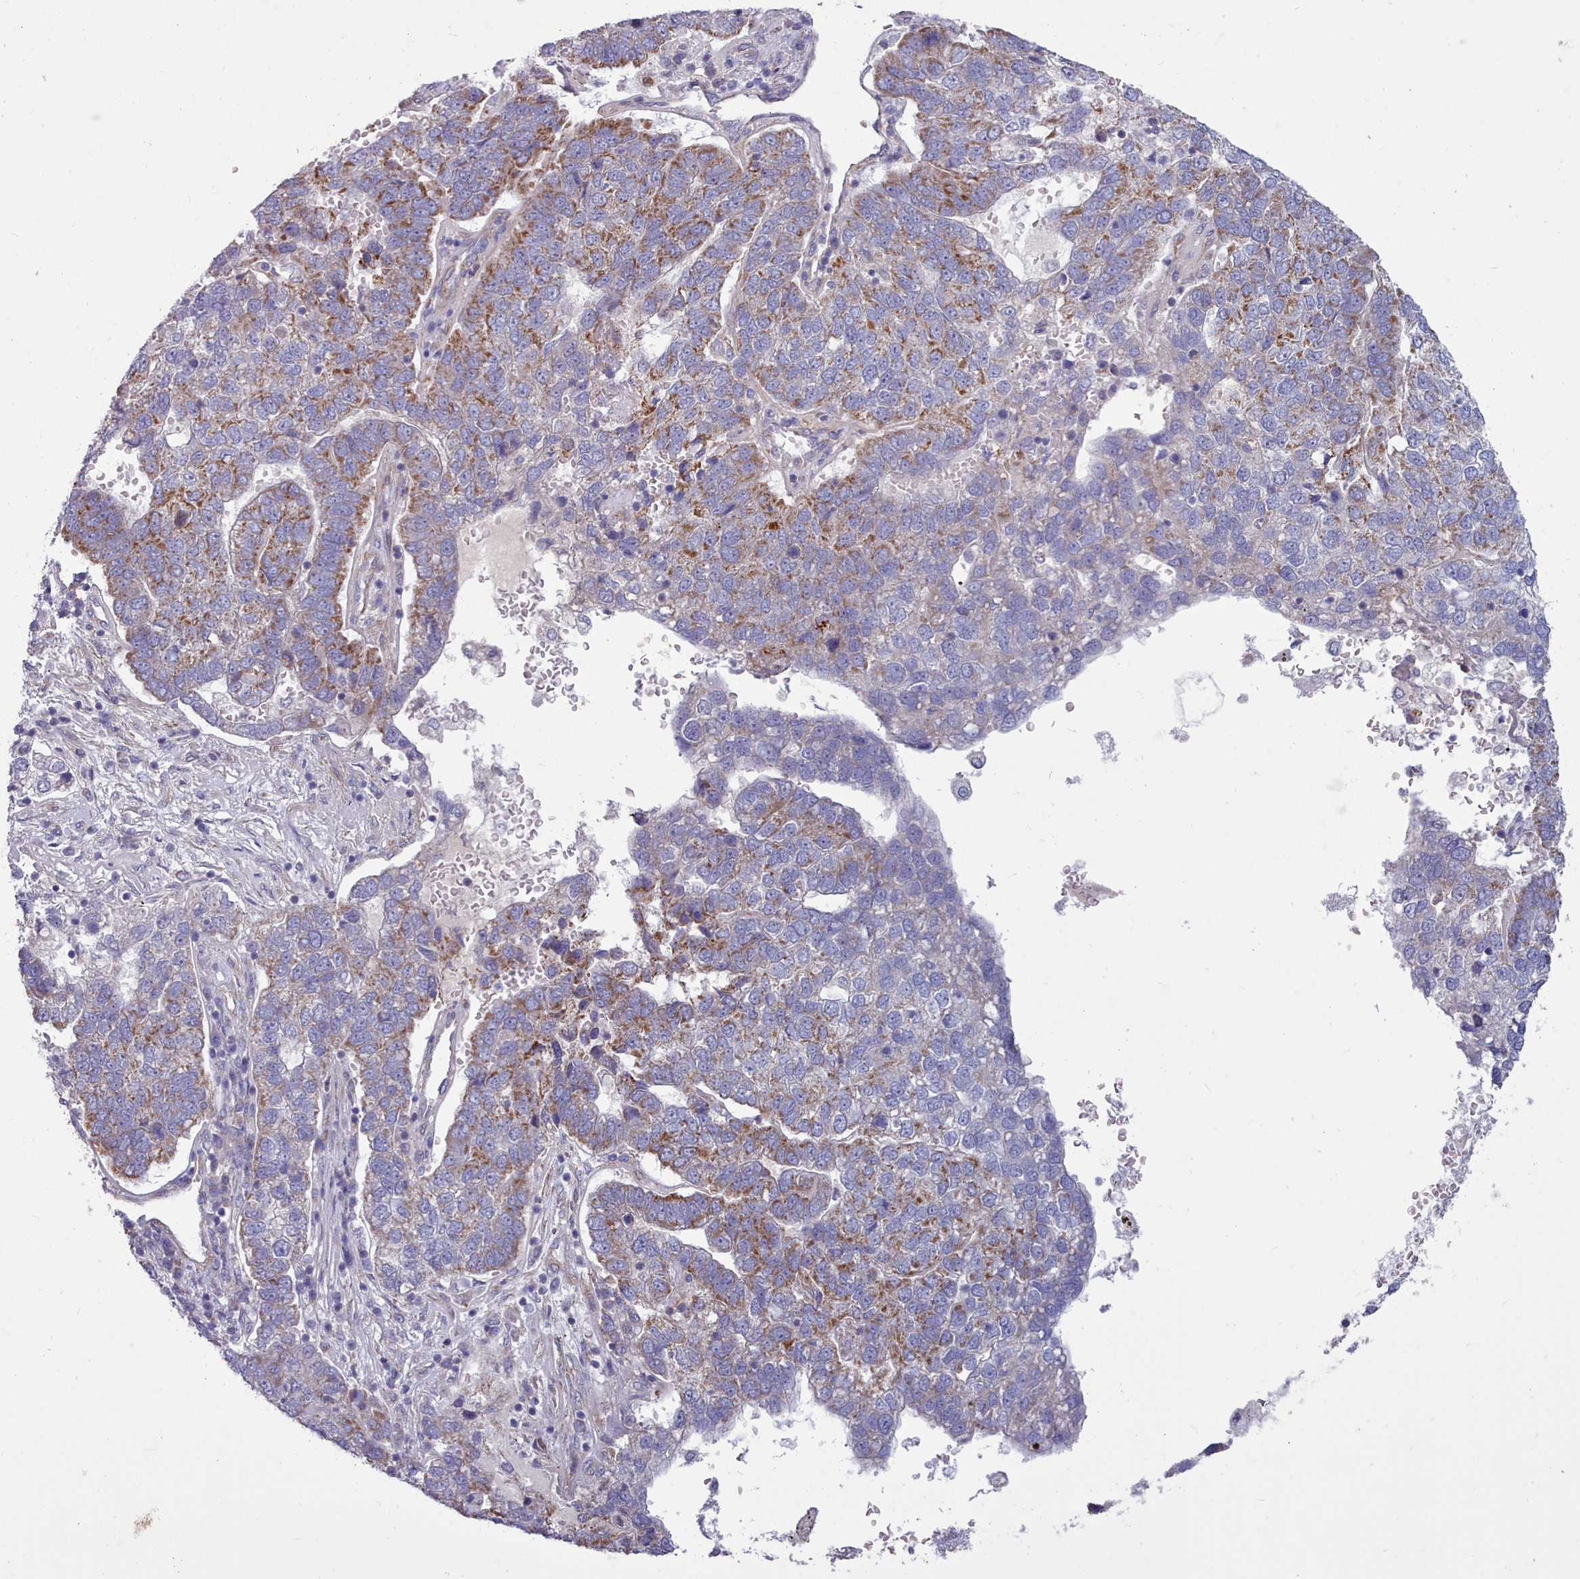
{"staining": {"intensity": "moderate", "quantity": "25%-75%", "location": "cytoplasmic/membranous"}, "tissue": "pancreatic cancer", "cell_type": "Tumor cells", "image_type": "cancer", "snomed": [{"axis": "morphology", "description": "Adenocarcinoma, NOS"}, {"axis": "topography", "description": "Pancreas"}], "caption": "Pancreatic cancer stained for a protein (brown) demonstrates moderate cytoplasmic/membranous positive positivity in about 25%-75% of tumor cells.", "gene": "MRPL21", "patient": {"sex": "female", "age": 61}}